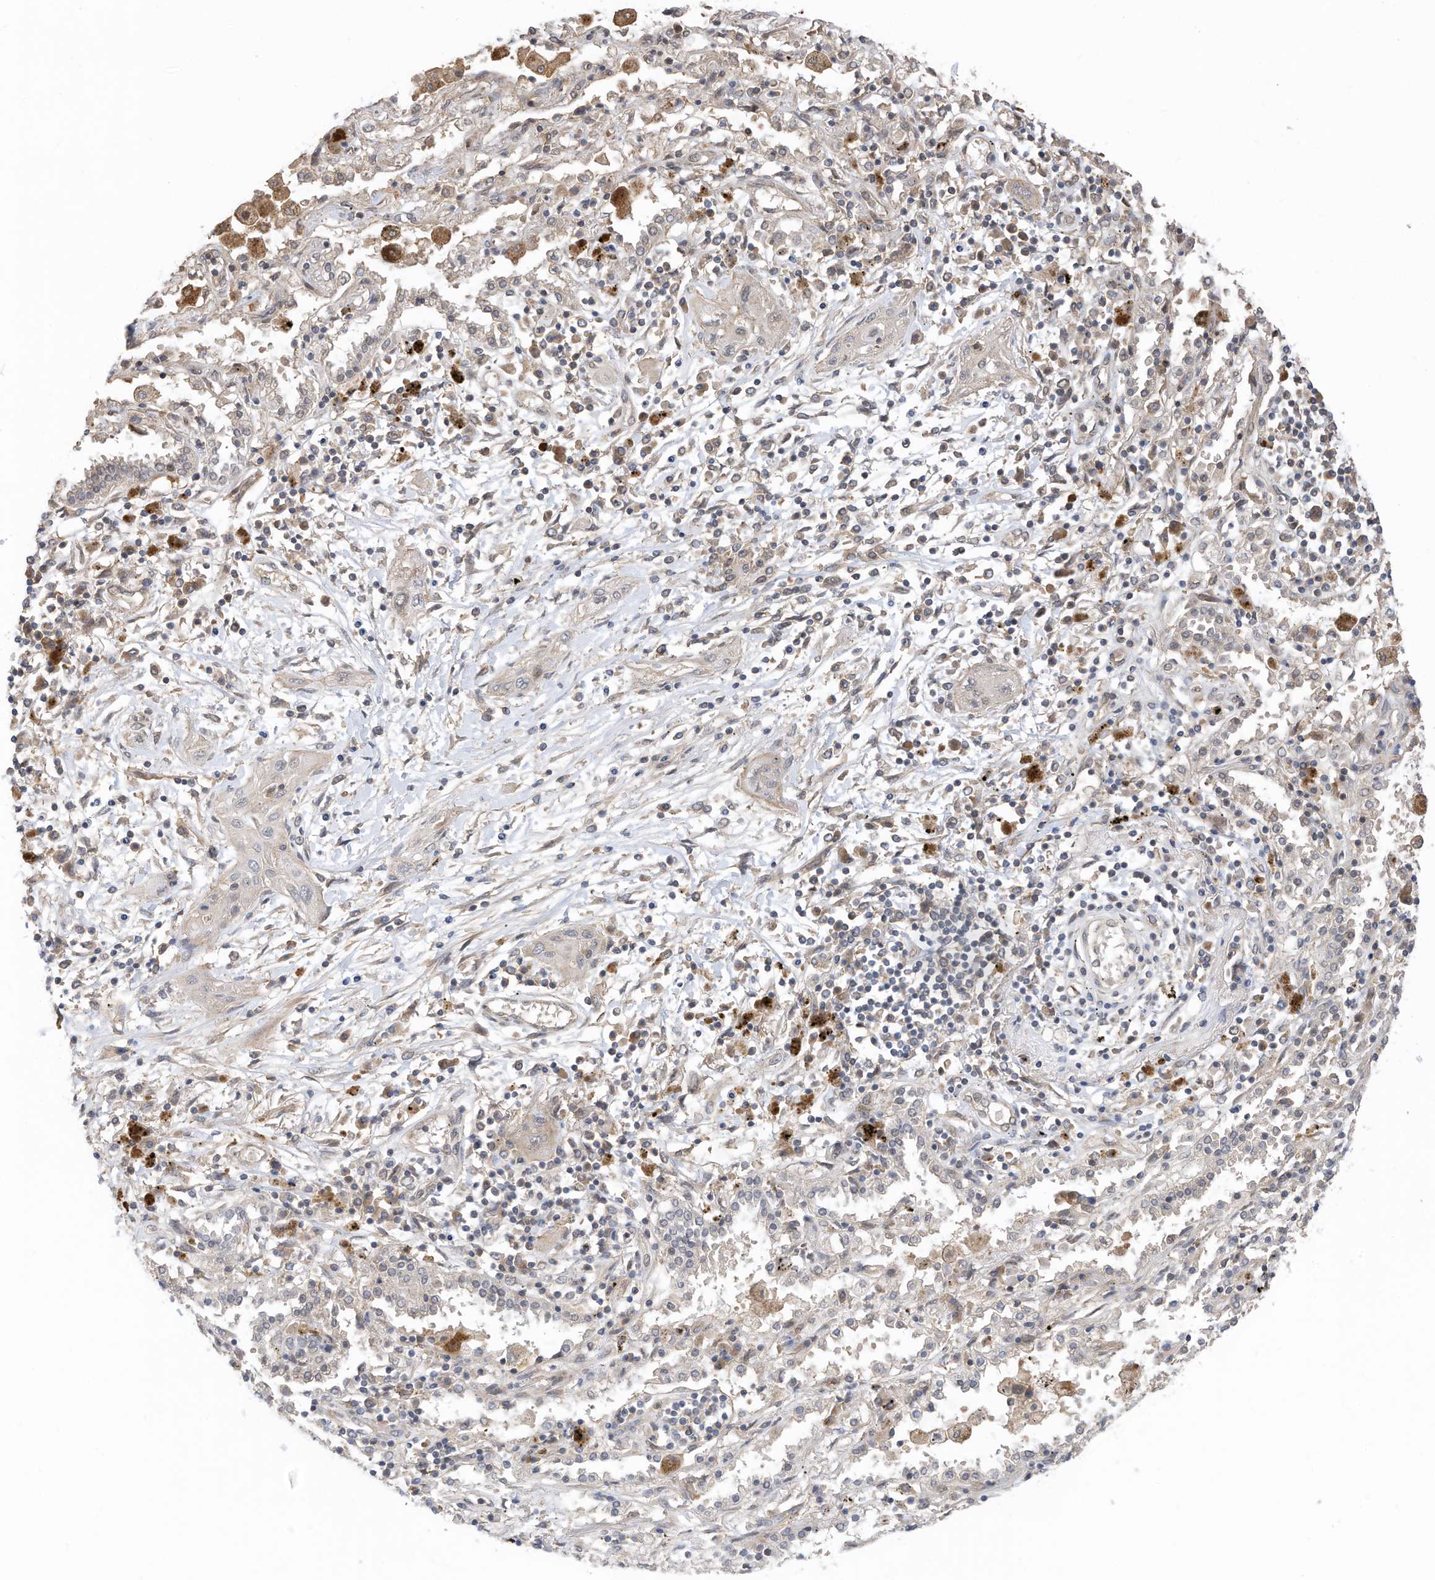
{"staining": {"intensity": "negative", "quantity": "none", "location": "none"}, "tissue": "lung cancer", "cell_type": "Tumor cells", "image_type": "cancer", "snomed": [{"axis": "morphology", "description": "Squamous cell carcinoma, NOS"}, {"axis": "topography", "description": "Lung"}], "caption": "Human lung squamous cell carcinoma stained for a protein using immunohistochemistry reveals no positivity in tumor cells.", "gene": "REC8", "patient": {"sex": "female", "age": 47}}